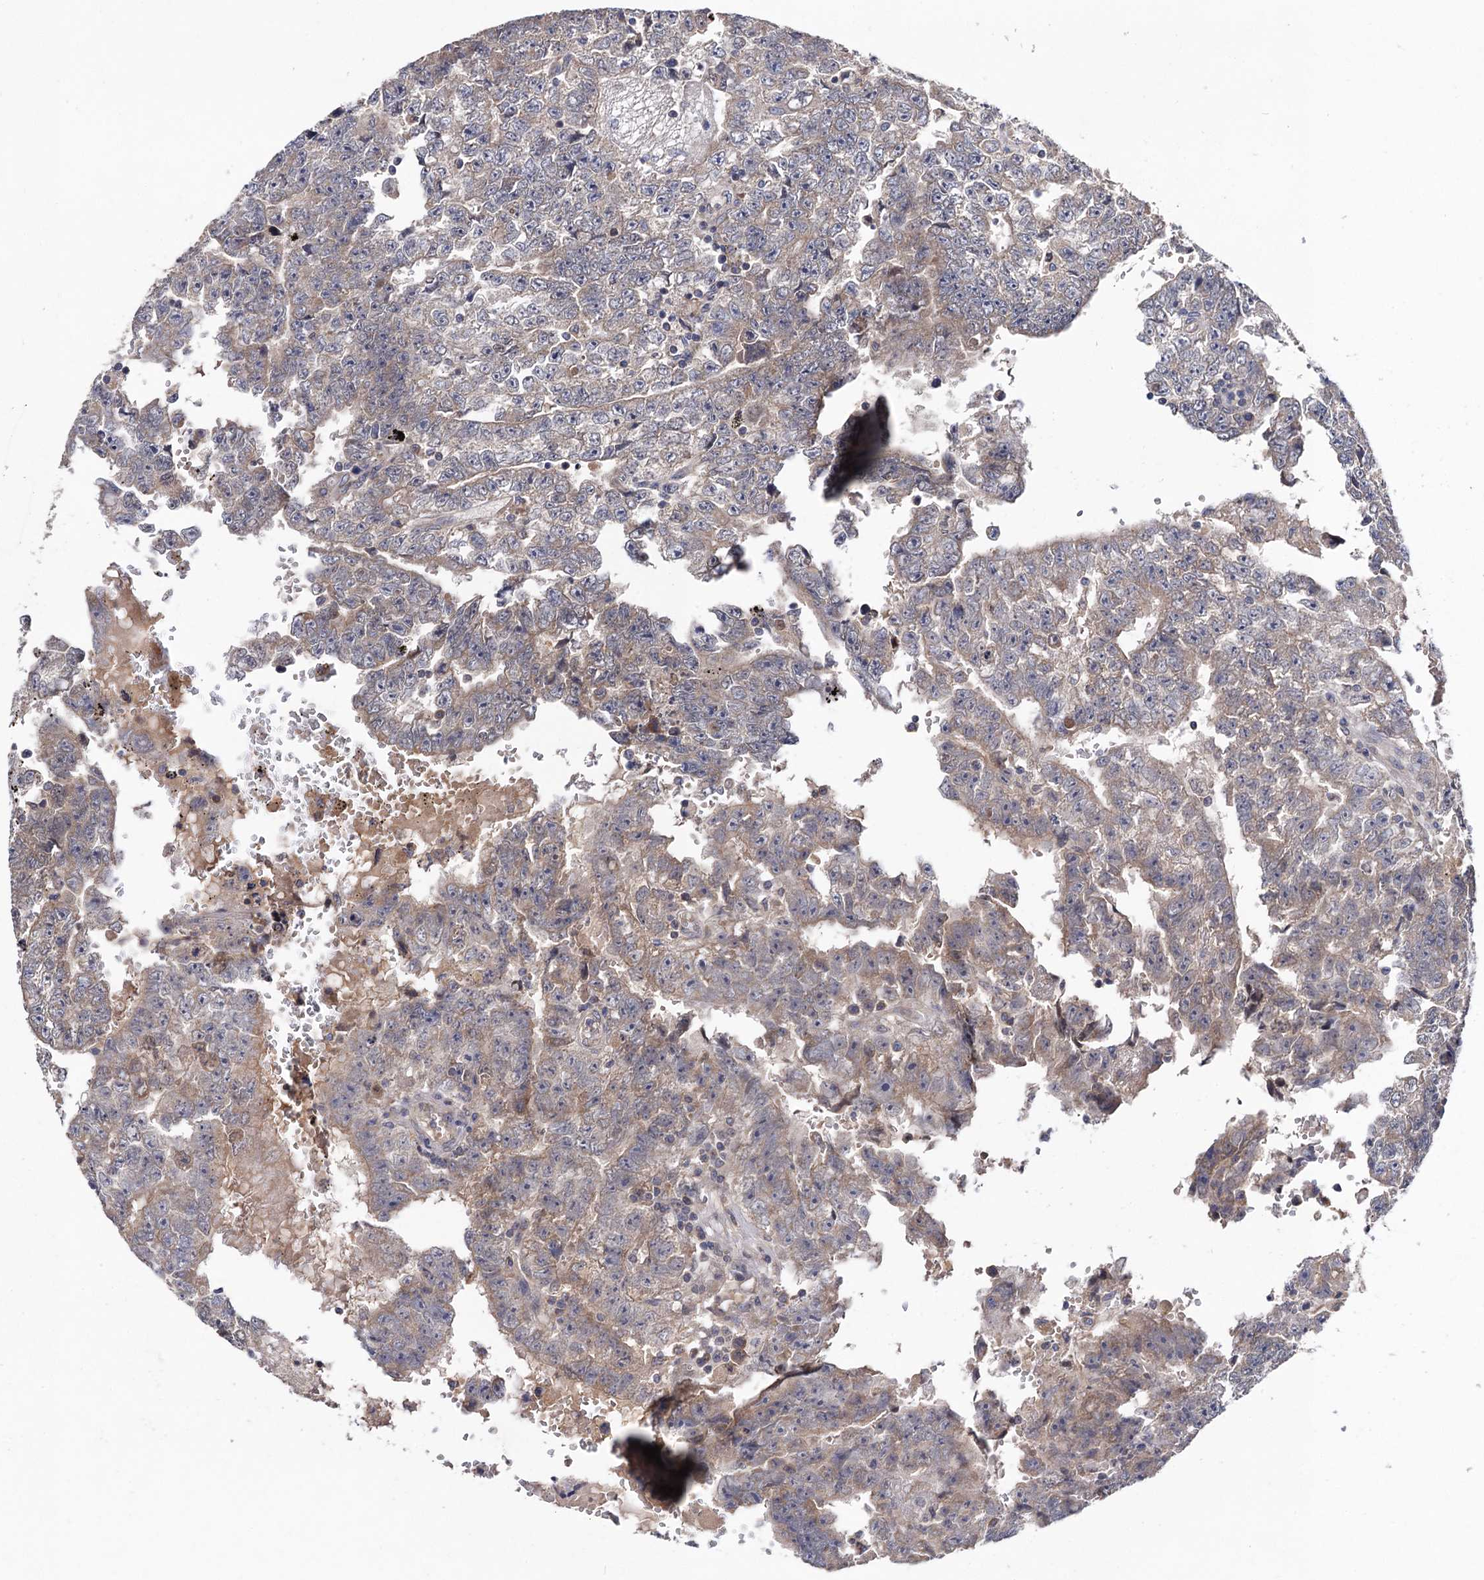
{"staining": {"intensity": "weak", "quantity": "<25%", "location": "cytoplasmic/membranous"}, "tissue": "testis cancer", "cell_type": "Tumor cells", "image_type": "cancer", "snomed": [{"axis": "morphology", "description": "Carcinoma, Embryonal, NOS"}, {"axis": "topography", "description": "Testis"}], "caption": "An image of human testis embryonal carcinoma is negative for staining in tumor cells.", "gene": "VPS37D", "patient": {"sex": "male", "age": 25}}